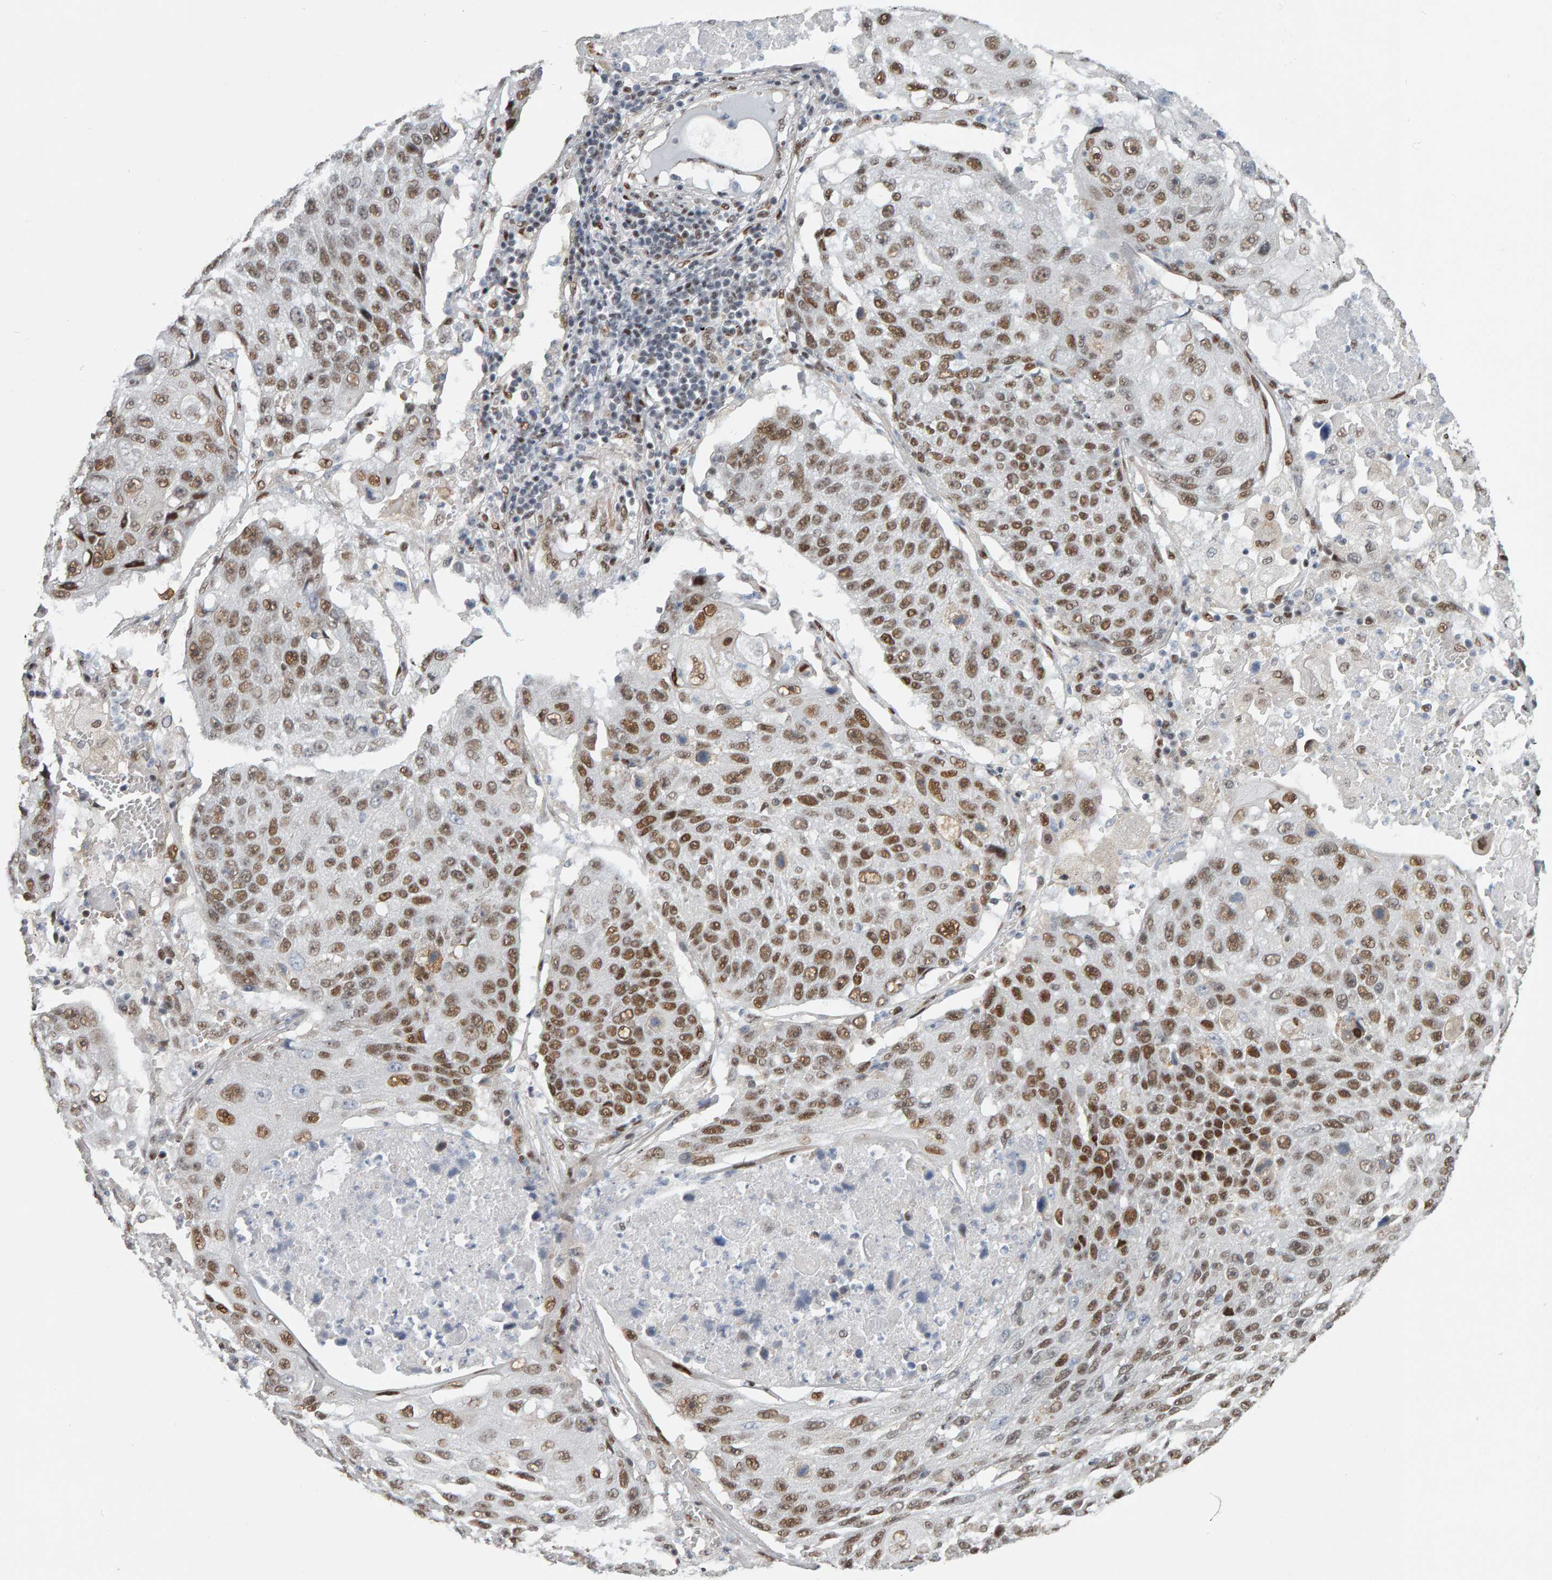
{"staining": {"intensity": "moderate", "quantity": ">75%", "location": "nuclear"}, "tissue": "lung cancer", "cell_type": "Tumor cells", "image_type": "cancer", "snomed": [{"axis": "morphology", "description": "Squamous cell carcinoma, NOS"}, {"axis": "topography", "description": "Lung"}], "caption": "Immunohistochemistry (IHC) (DAB) staining of lung cancer (squamous cell carcinoma) shows moderate nuclear protein positivity in about >75% of tumor cells.", "gene": "ATF7IP", "patient": {"sex": "male", "age": 61}}